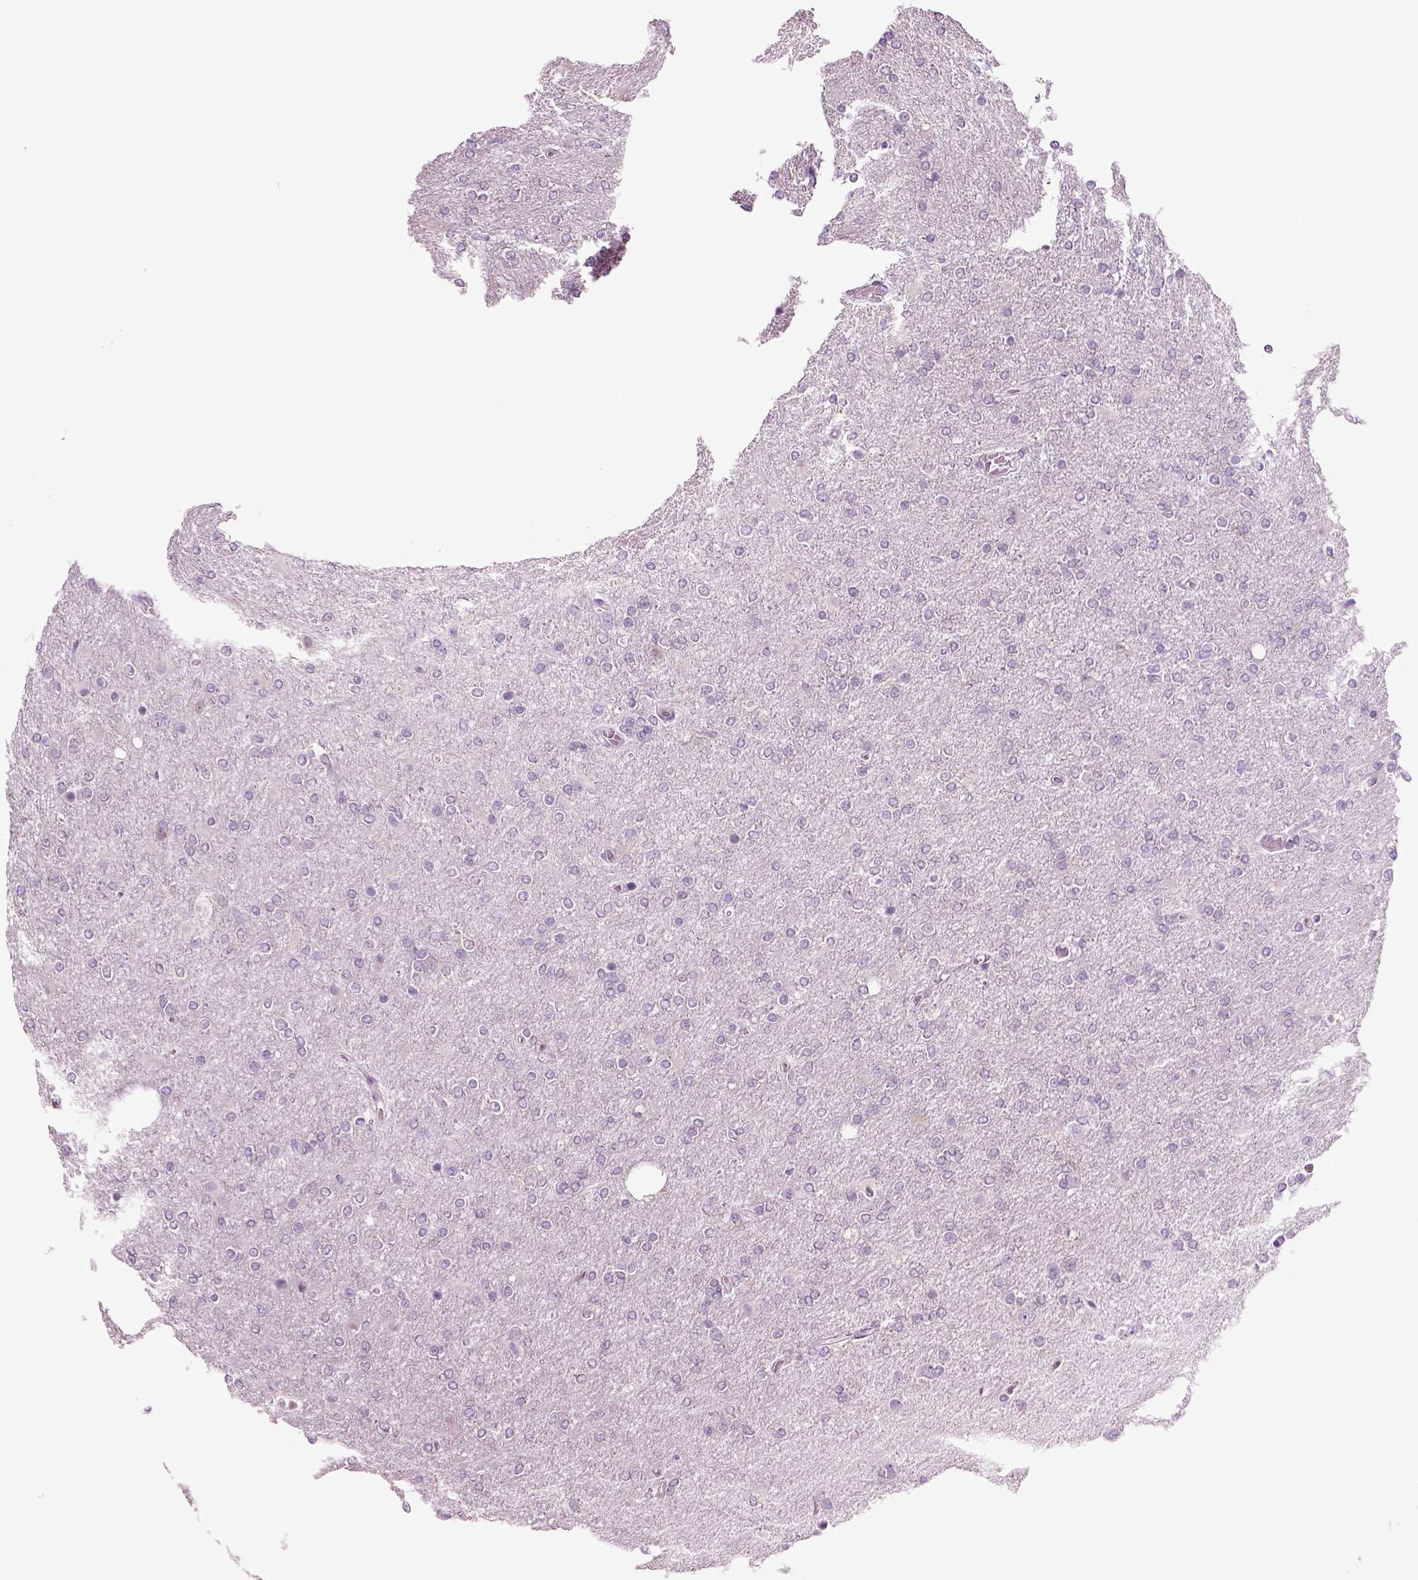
{"staining": {"intensity": "negative", "quantity": "none", "location": "none"}, "tissue": "glioma", "cell_type": "Tumor cells", "image_type": "cancer", "snomed": [{"axis": "morphology", "description": "Glioma, malignant, High grade"}, {"axis": "topography", "description": "Cerebral cortex"}], "caption": "Immunohistochemistry histopathology image of neoplastic tissue: human glioma stained with DAB displays no significant protein expression in tumor cells.", "gene": "CRABP1", "patient": {"sex": "male", "age": 70}}